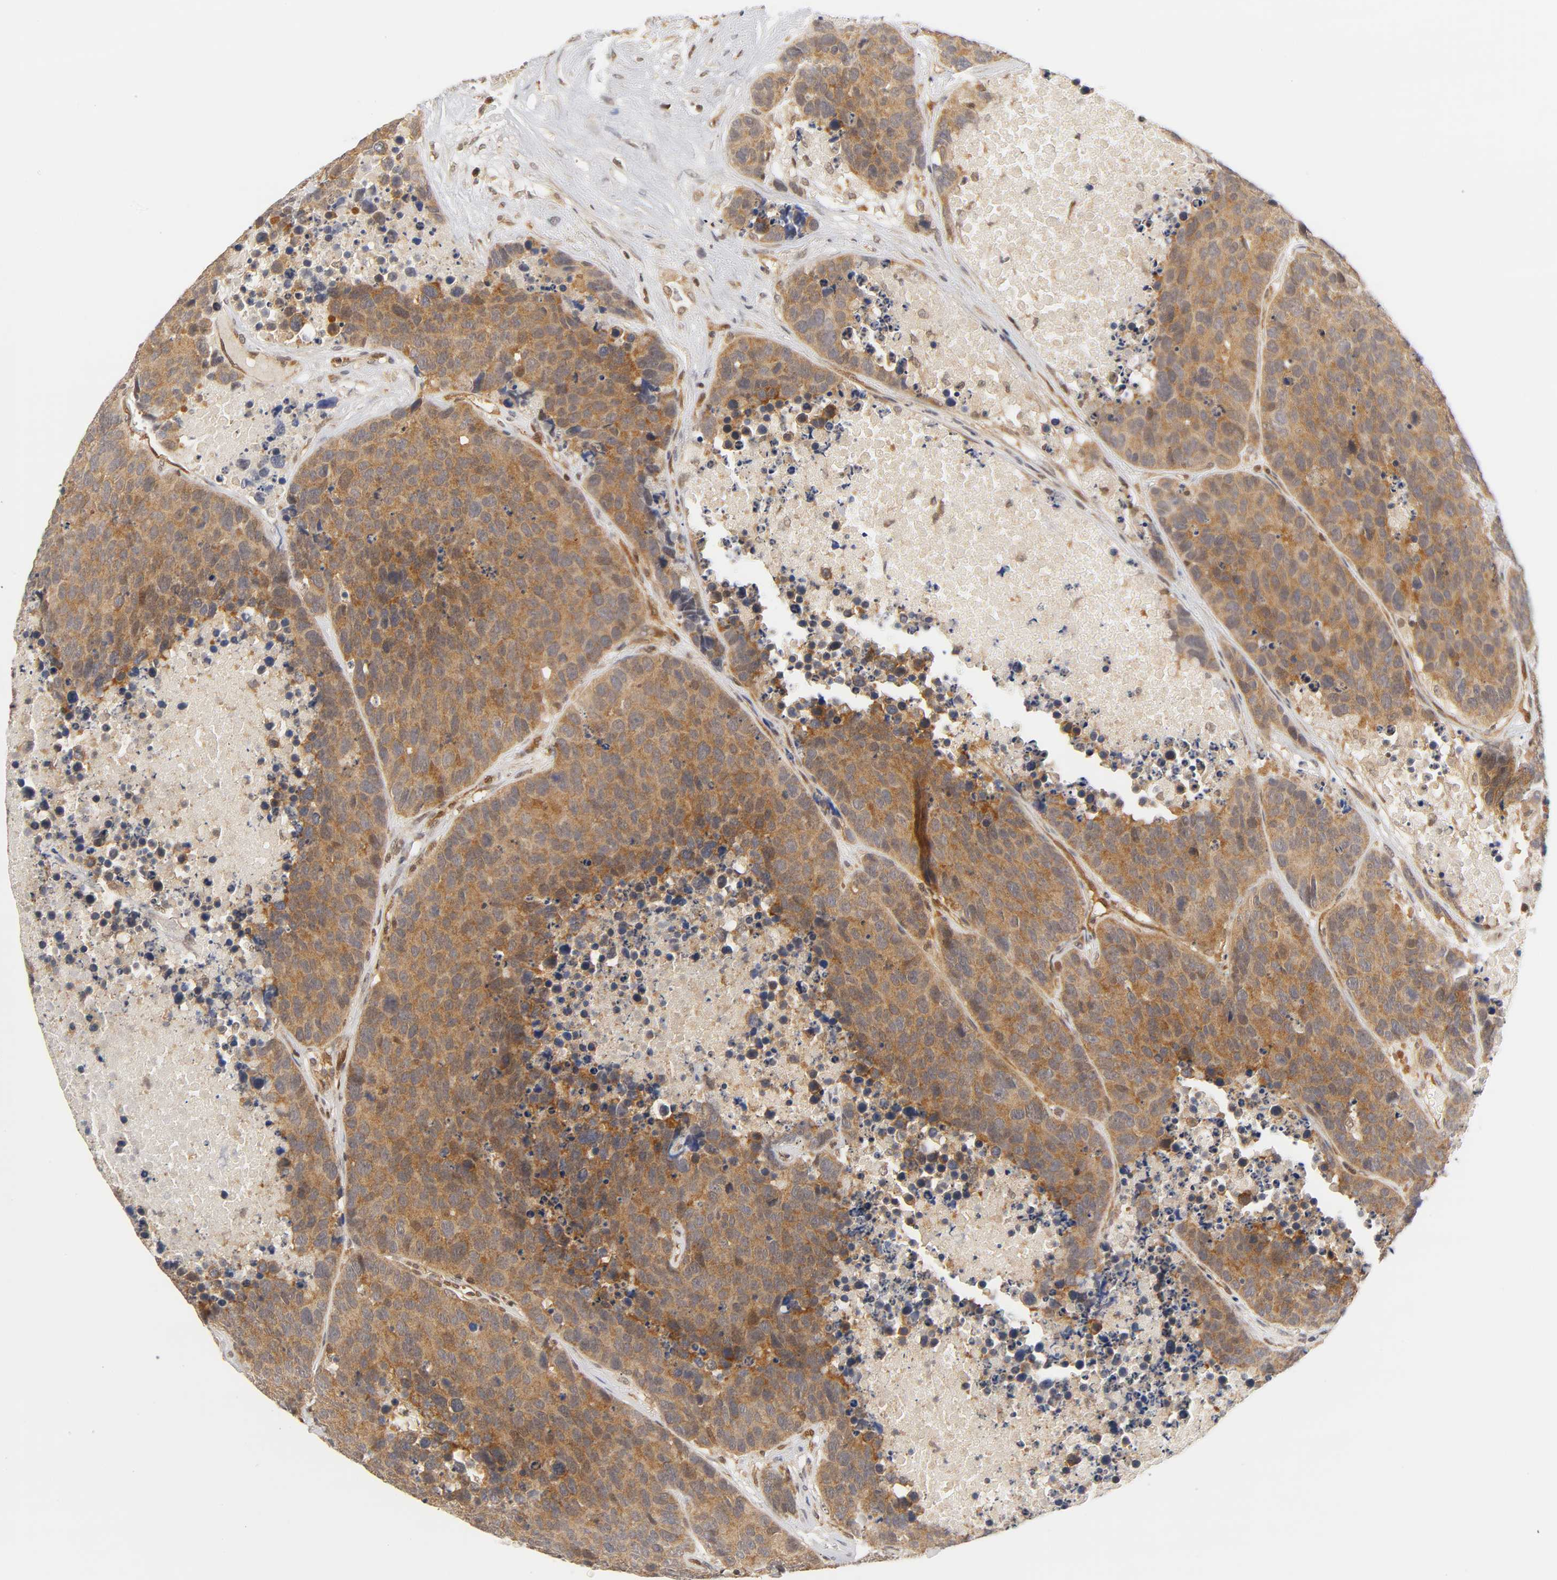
{"staining": {"intensity": "moderate", "quantity": ">75%", "location": "cytoplasmic/membranous"}, "tissue": "carcinoid", "cell_type": "Tumor cells", "image_type": "cancer", "snomed": [{"axis": "morphology", "description": "Carcinoid, malignant, NOS"}, {"axis": "topography", "description": "Lung"}], "caption": "Immunohistochemical staining of human carcinoid reveals medium levels of moderate cytoplasmic/membranous positivity in about >75% of tumor cells.", "gene": "CDC37", "patient": {"sex": "male", "age": 60}}